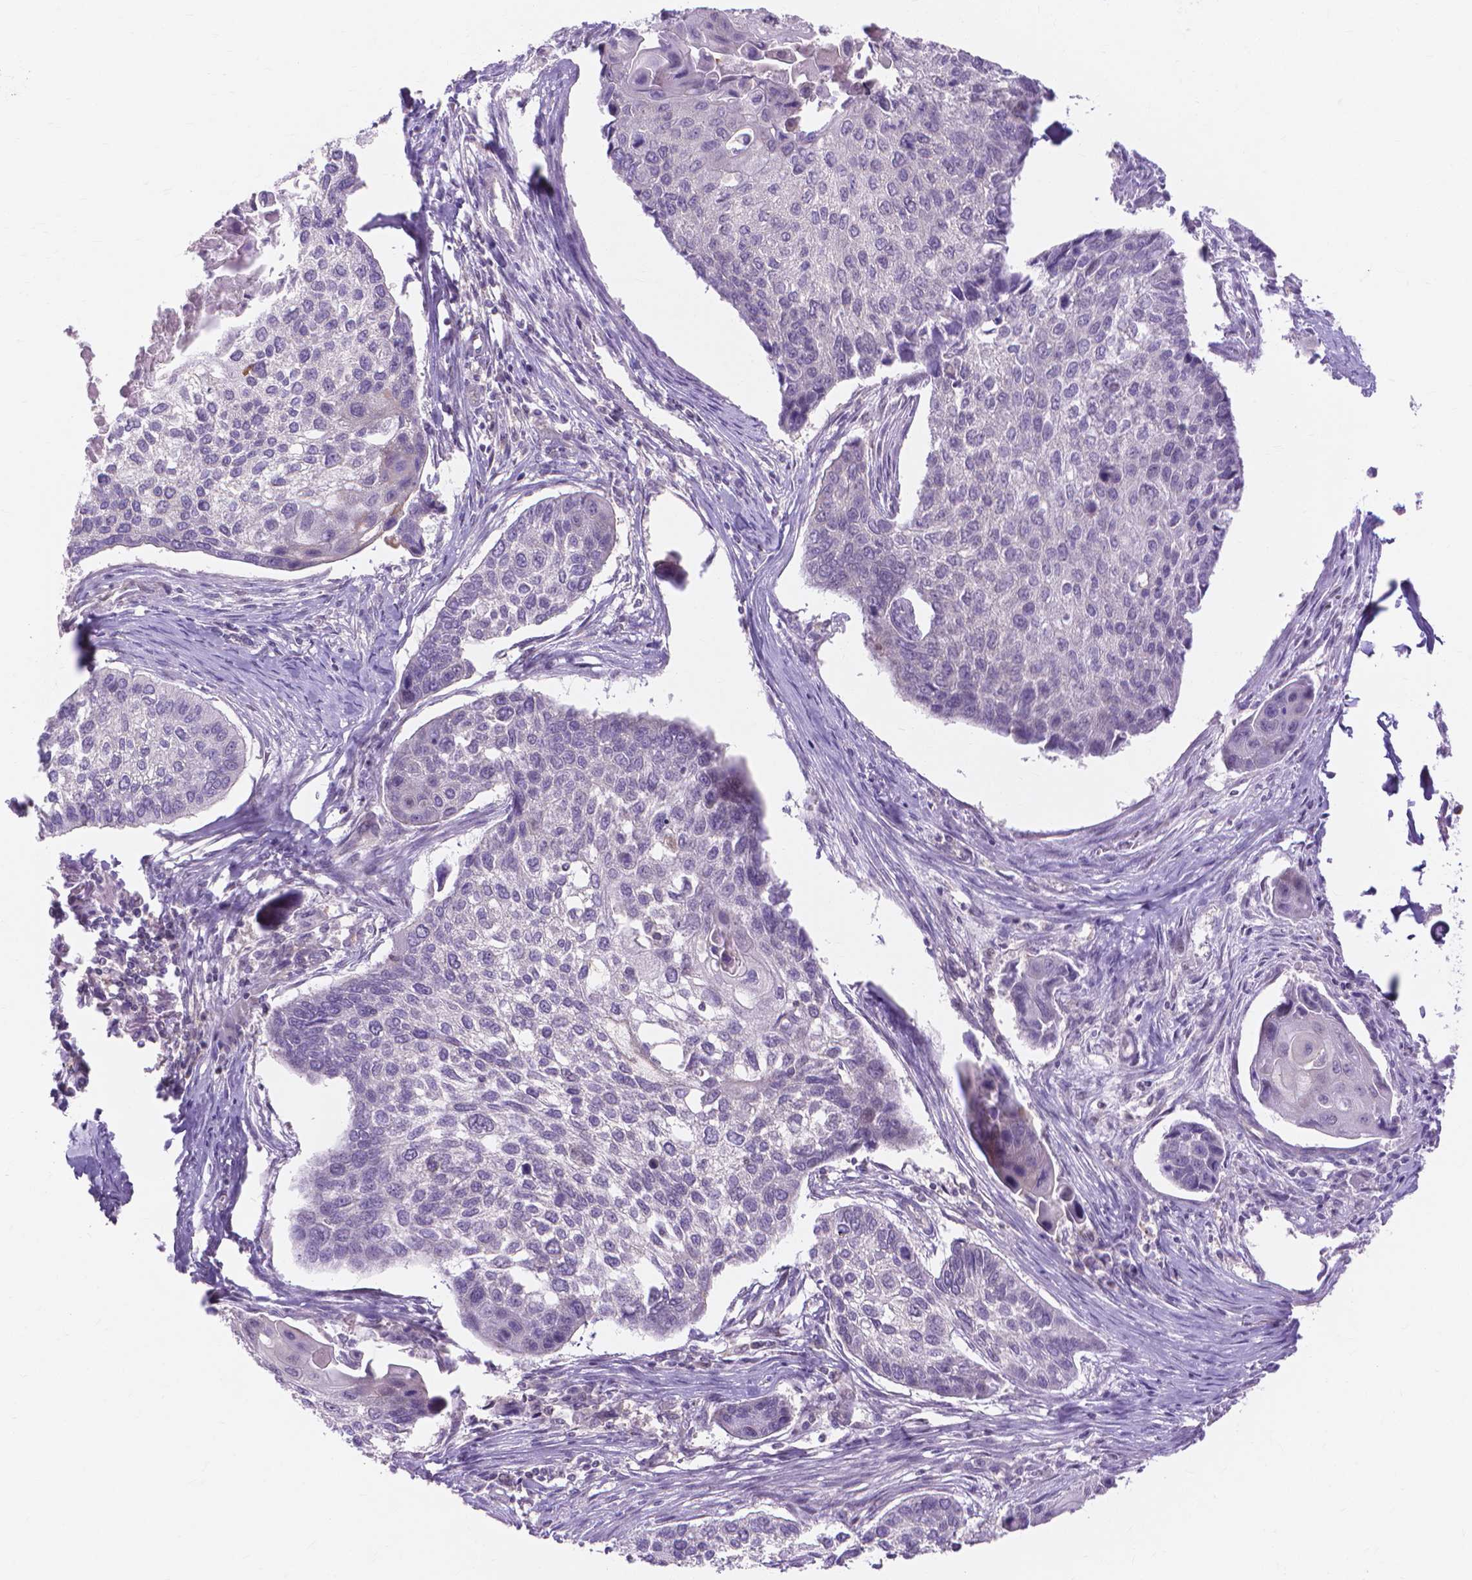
{"staining": {"intensity": "negative", "quantity": "none", "location": "none"}, "tissue": "lung cancer", "cell_type": "Tumor cells", "image_type": "cancer", "snomed": [{"axis": "morphology", "description": "Squamous cell carcinoma, NOS"}, {"axis": "morphology", "description": "Squamous cell carcinoma, metastatic, NOS"}, {"axis": "topography", "description": "Lung"}], "caption": "The micrograph shows no staining of tumor cells in lung cancer.", "gene": "PRDM13", "patient": {"sex": "male", "age": 63}}